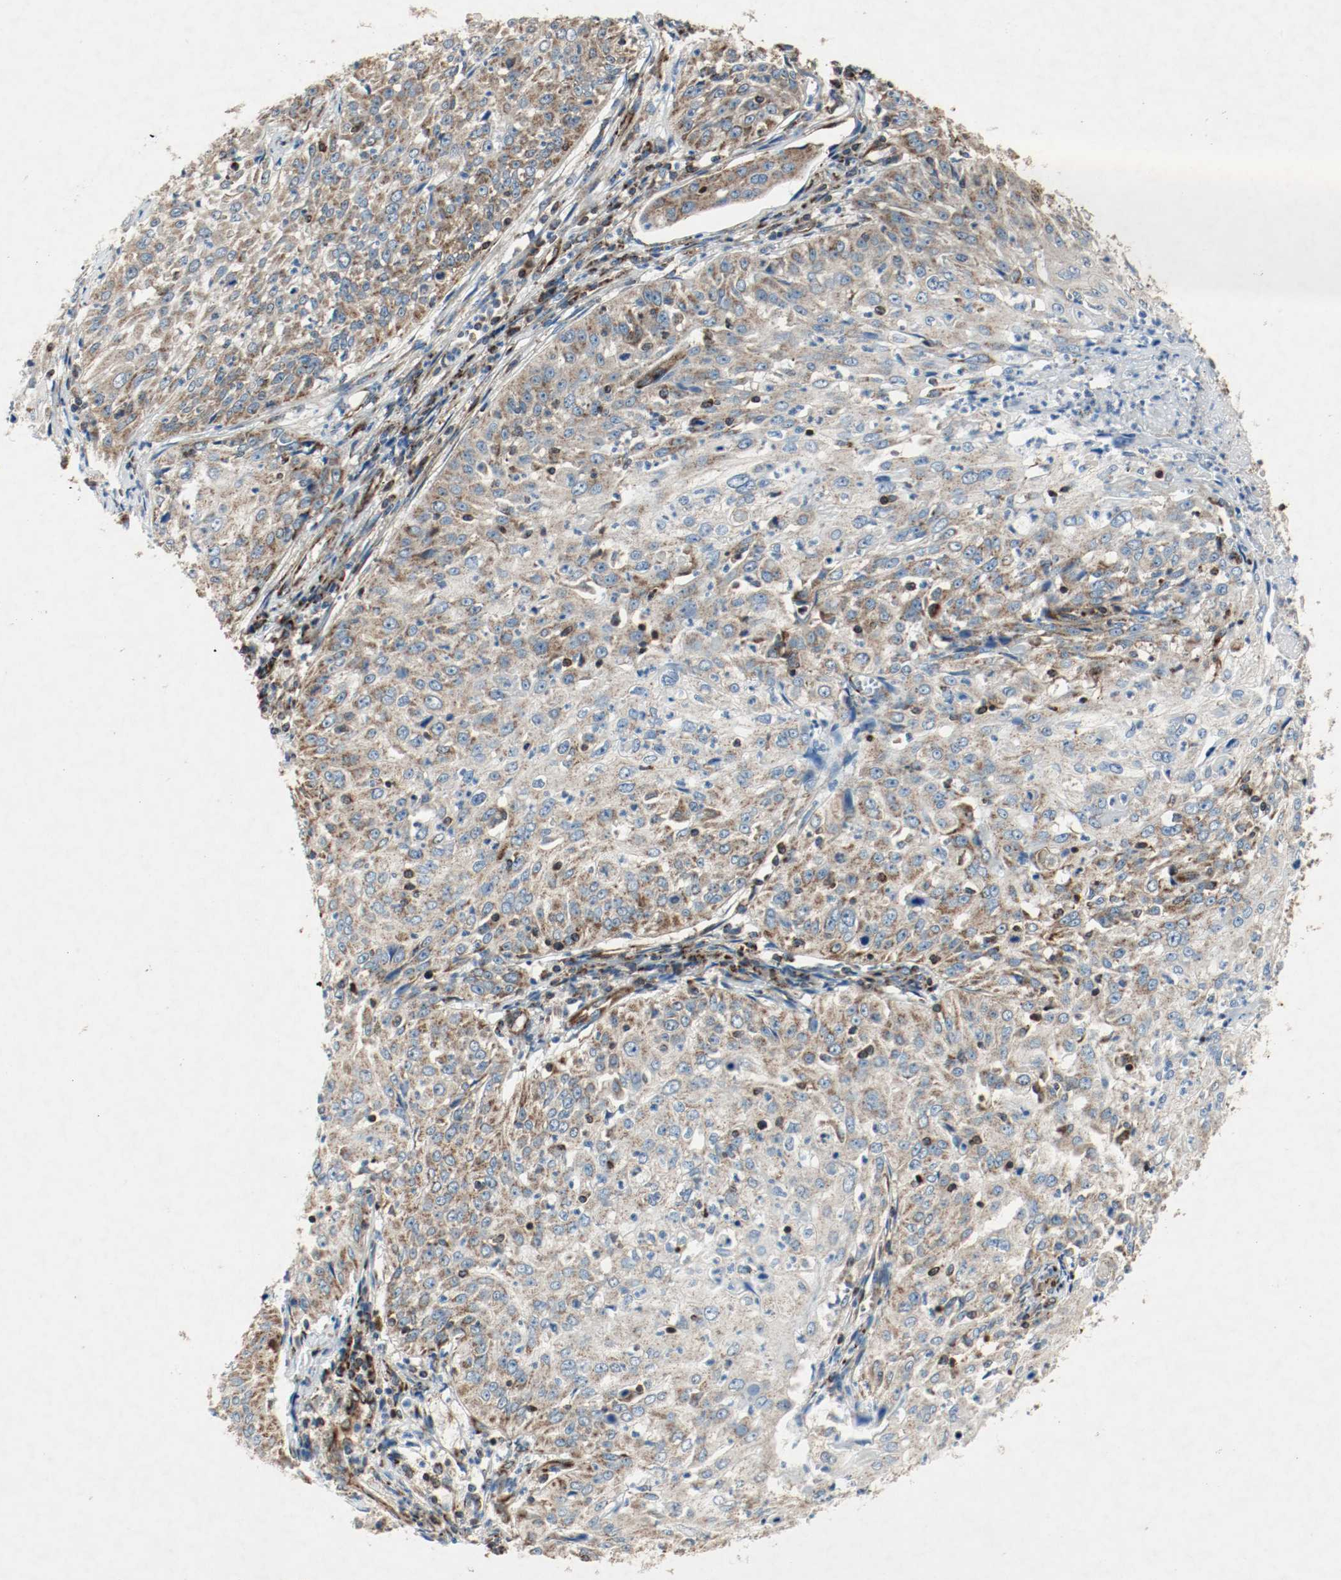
{"staining": {"intensity": "moderate", "quantity": ">75%", "location": "cytoplasmic/membranous"}, "tissue": "cervical cancer", "cell_type": "Tumor cells", "image_type": "cancer", "snomed": [{"axis": "morphology", "description": "Squamous cell carcinoma, NOS"}, {"axis": "topography", "description": "Cervix"}], "caption": "There is medium levels of moderate cytoplasmic/membranous staining in tumor cells of cervical squamous cell carcinoma, as demonstrated by immunohistochemical staining (brown color).", "gene": "PLCG1", "patient": {"sex": "female", "age": 39}}